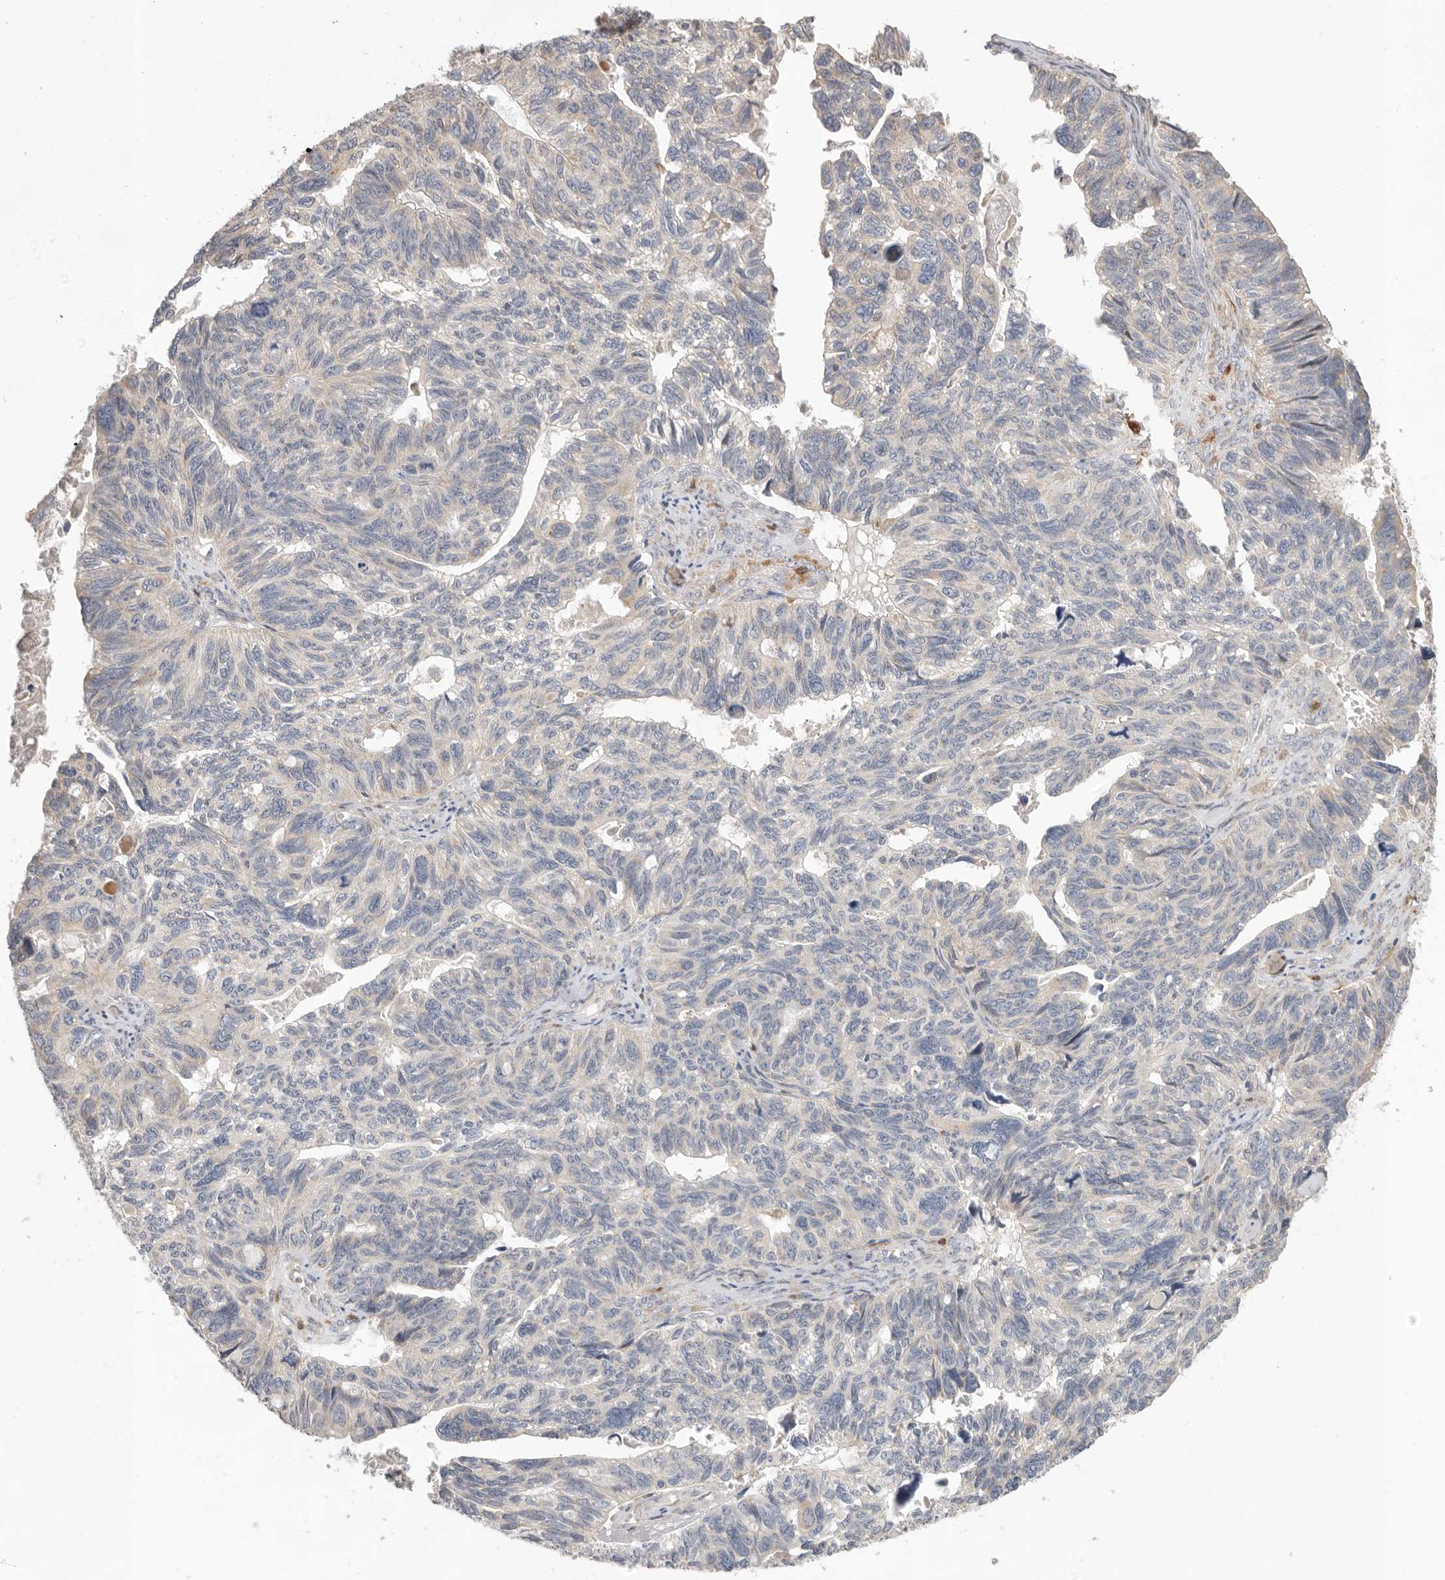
{"staining": {"intensity": "negative", "quantity": "none", "location": "none"}, "tissue": "ovarian cancer", "cell_type": "Tumor cells", "image_type": "cancer", "snomed": [{"axis": "morphology", "description": "Cystadenocarcinoma, serous, NOS"}, {"axis": "topography", "description": "Ovary"}], "caption": "The photomicrograph demonstrates no significant staining in tumor cells of ovarian serous cystadenocarcinoma.", "gene": "USH1C", "patient": {"sex": "female", "age": 79}}